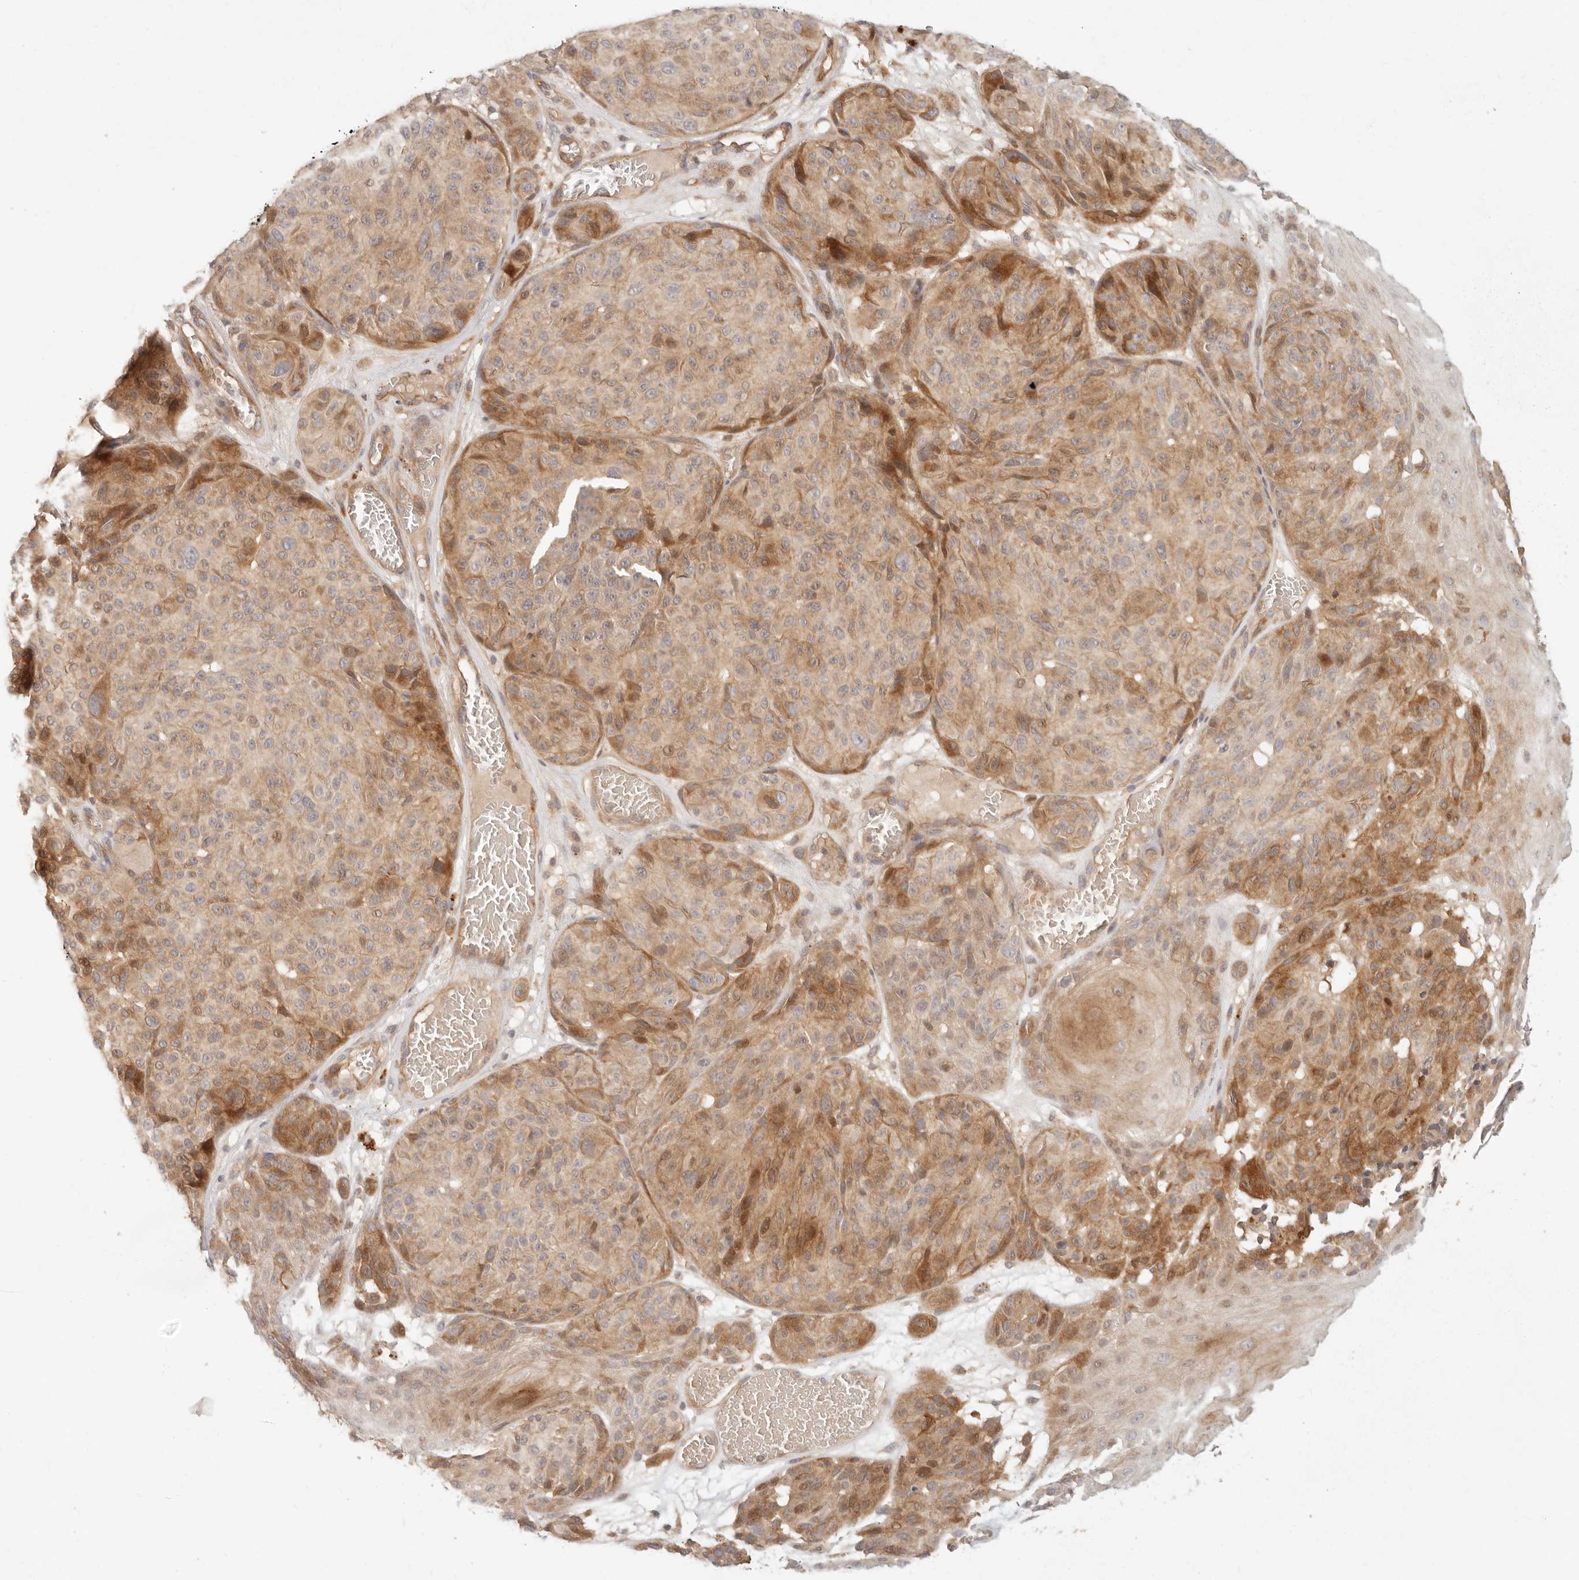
{"staining": {"intensity": "moderate", "quantity": "25%-75%", "location": "cytoplasmic/membranous,nuclear"}, "tissue": "melanoma", "cell_type": "Tumor cells", "image_type": "cancer", "snomed": [{"axis": "morphology", "description": "Malignant melanoma, NOS"}, {"axis": "topography", "description": "Skin"}], "caption": "A medium amount of moderate cytoplasmic/membranous and nuclear positivity is seen in approximately 25%-75% of tumor cells in melanoma tissue.", "gene": "PPP1R3B", "patient": {"sex": "male", "age": 83}}